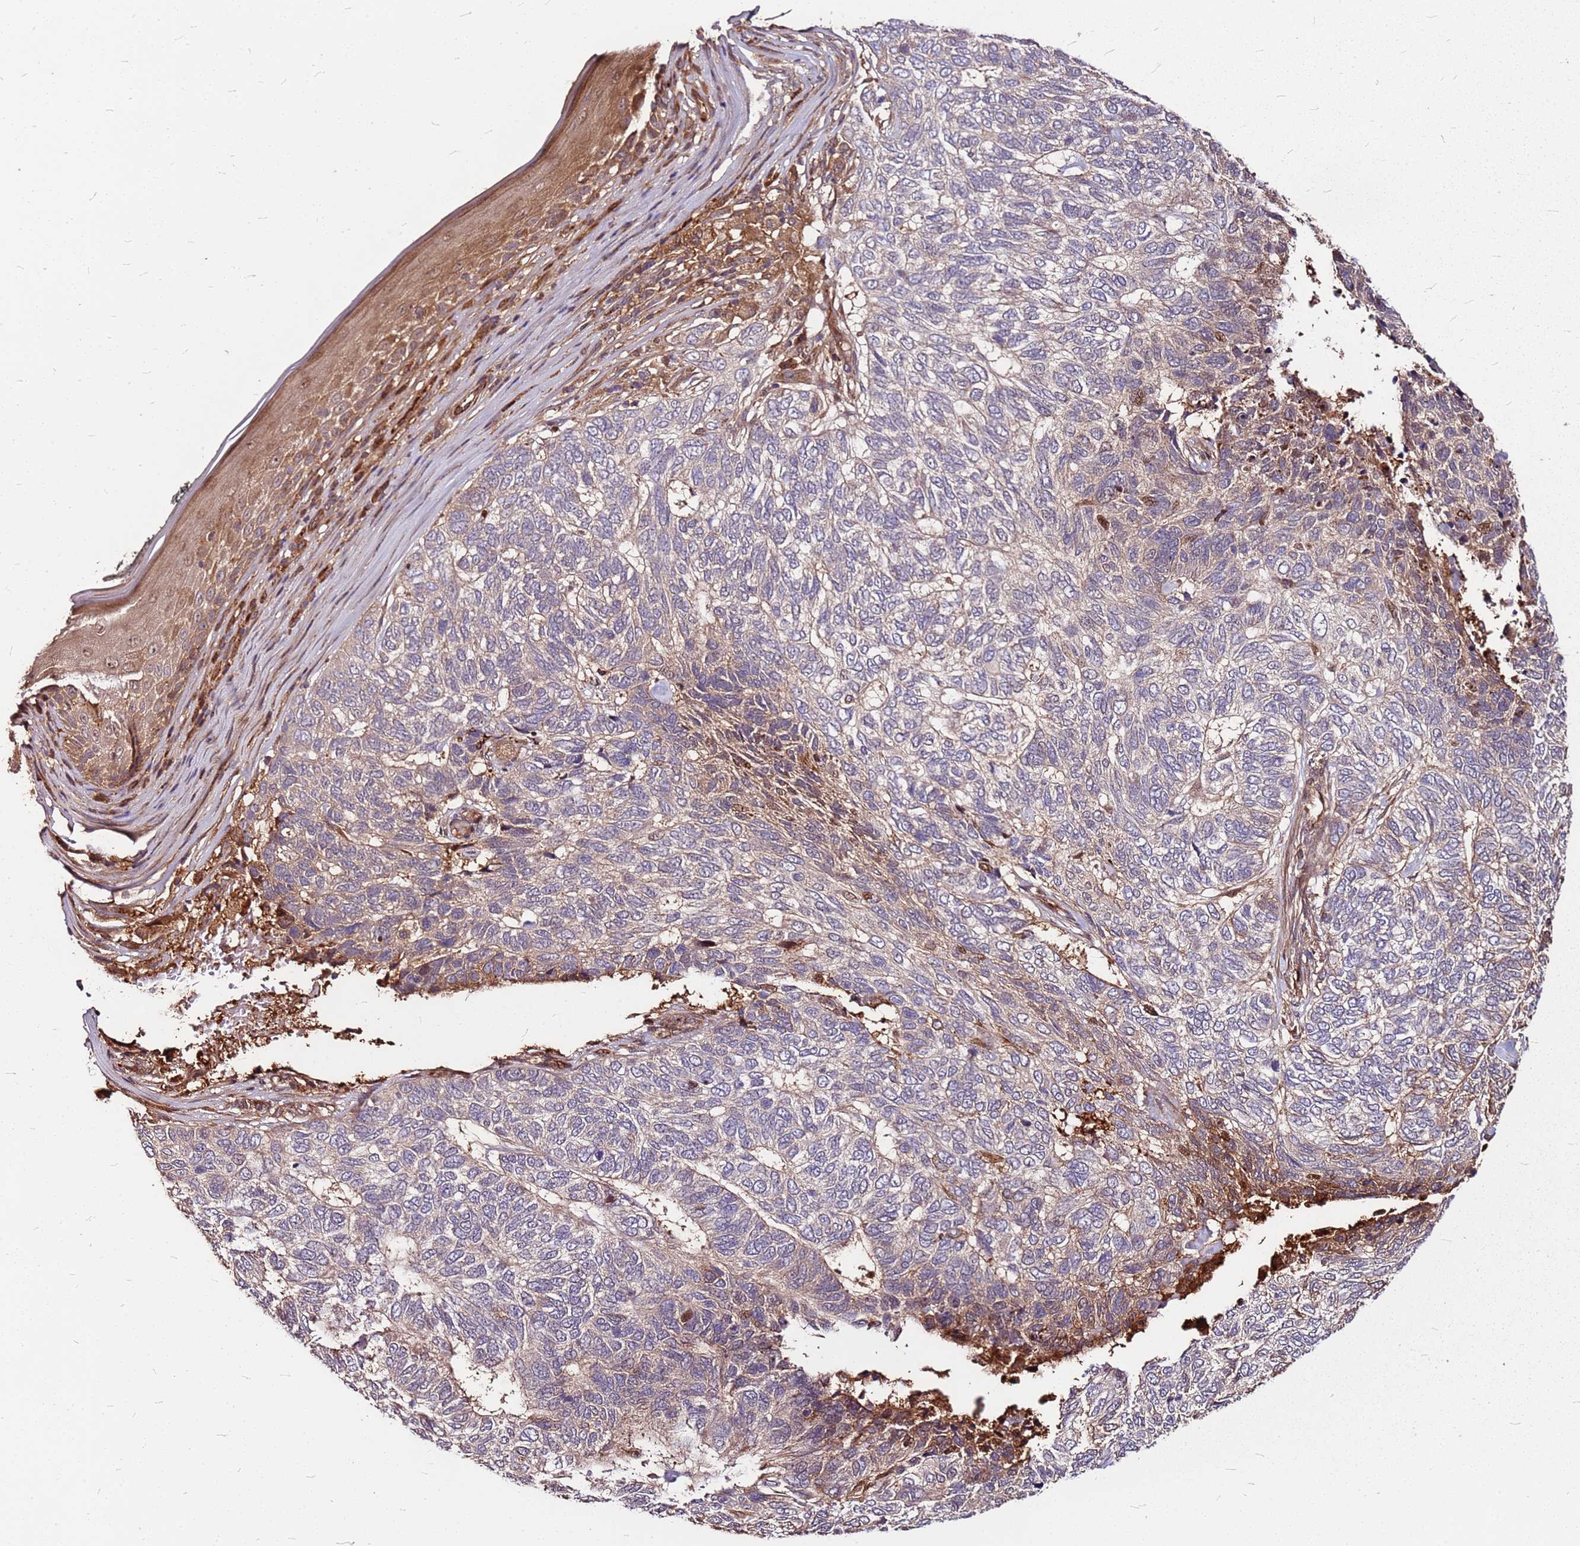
{"staining": {"intensity": "moderate", "quantity": "25%-75%", "location": "cytoplasmic/membranous"}, "tissue": "skin cancer", "cell_type": "Tumor cells", "image_type": "cancer", "snomed": [{"axis": "morphology", "description": "Basal cell carcinoma"}, {"axis": "topography", "description": "Skin"}], "caption": "A histopathology image of skin cancer stained for a protein demonstrates moderate cytoplasmic/membranous brown staining in tumor cells.", "gene": "LYPLAL1", "patient": {"sex": "female", "age": 65}}